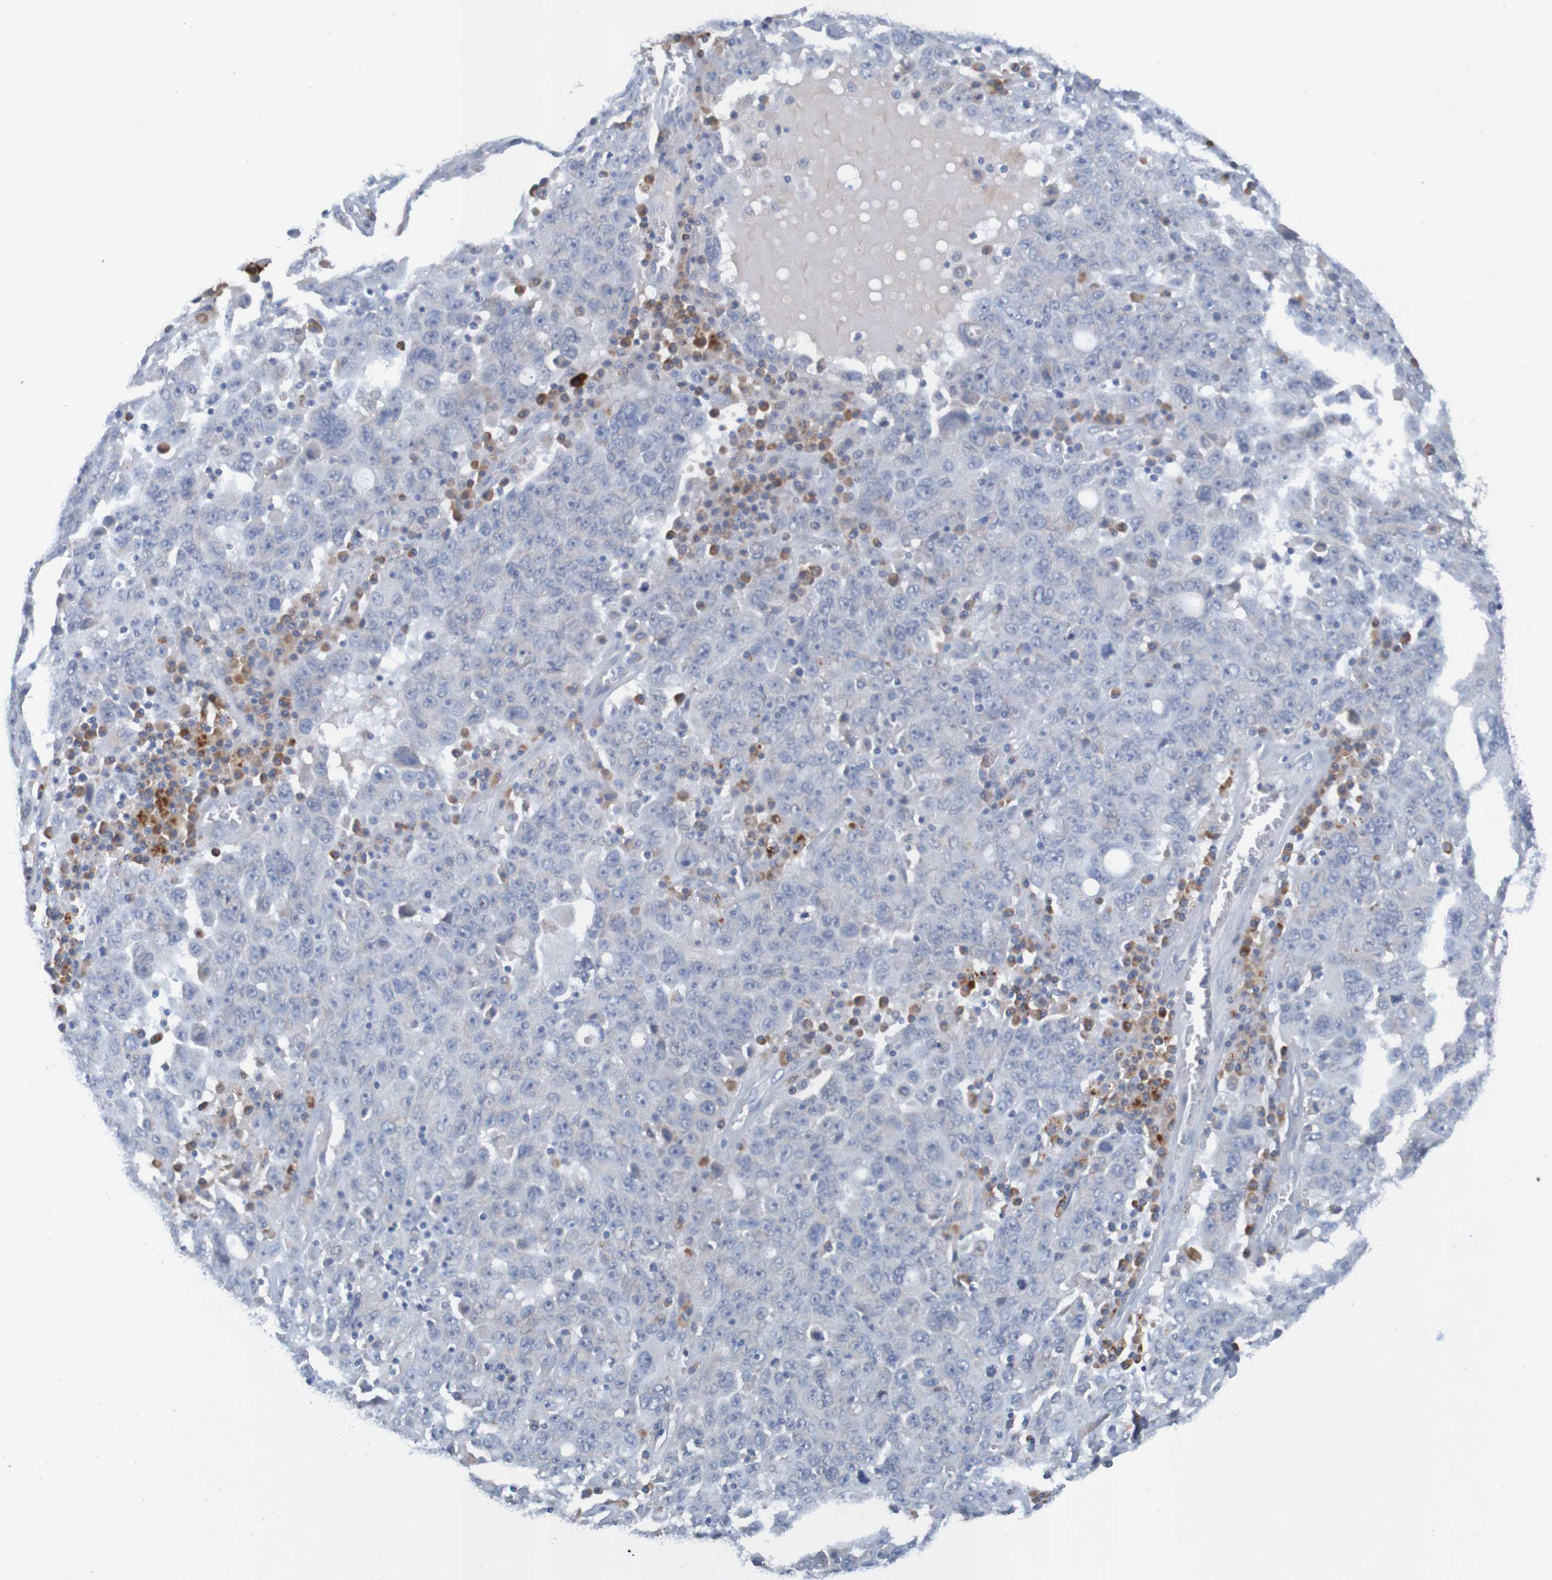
{"staining": {"intensity": "negative", "quantity": "none", "location": "none"}, "tissue": "ovarian cancer", "cell_type": "Tumor cells", "image_type": "cancer", "snomed": [{"axis": "morphology", "description": "Carcinoma, endometroid"}, {"axis": "topography", "description": "Ovary"}], "caption": "A high-resolution histopathology image shows IHC staining of endometroid carcinoma (ovarian), which displays no significant staining in tumor cells. The staining was performed using DAB to visualize the protein expression in brown, while the nuclei were stained in blue with hematoxylin (Magnification: 20x).", "gene": "LTA", "patient": {"sex": "female", "age": 62}}